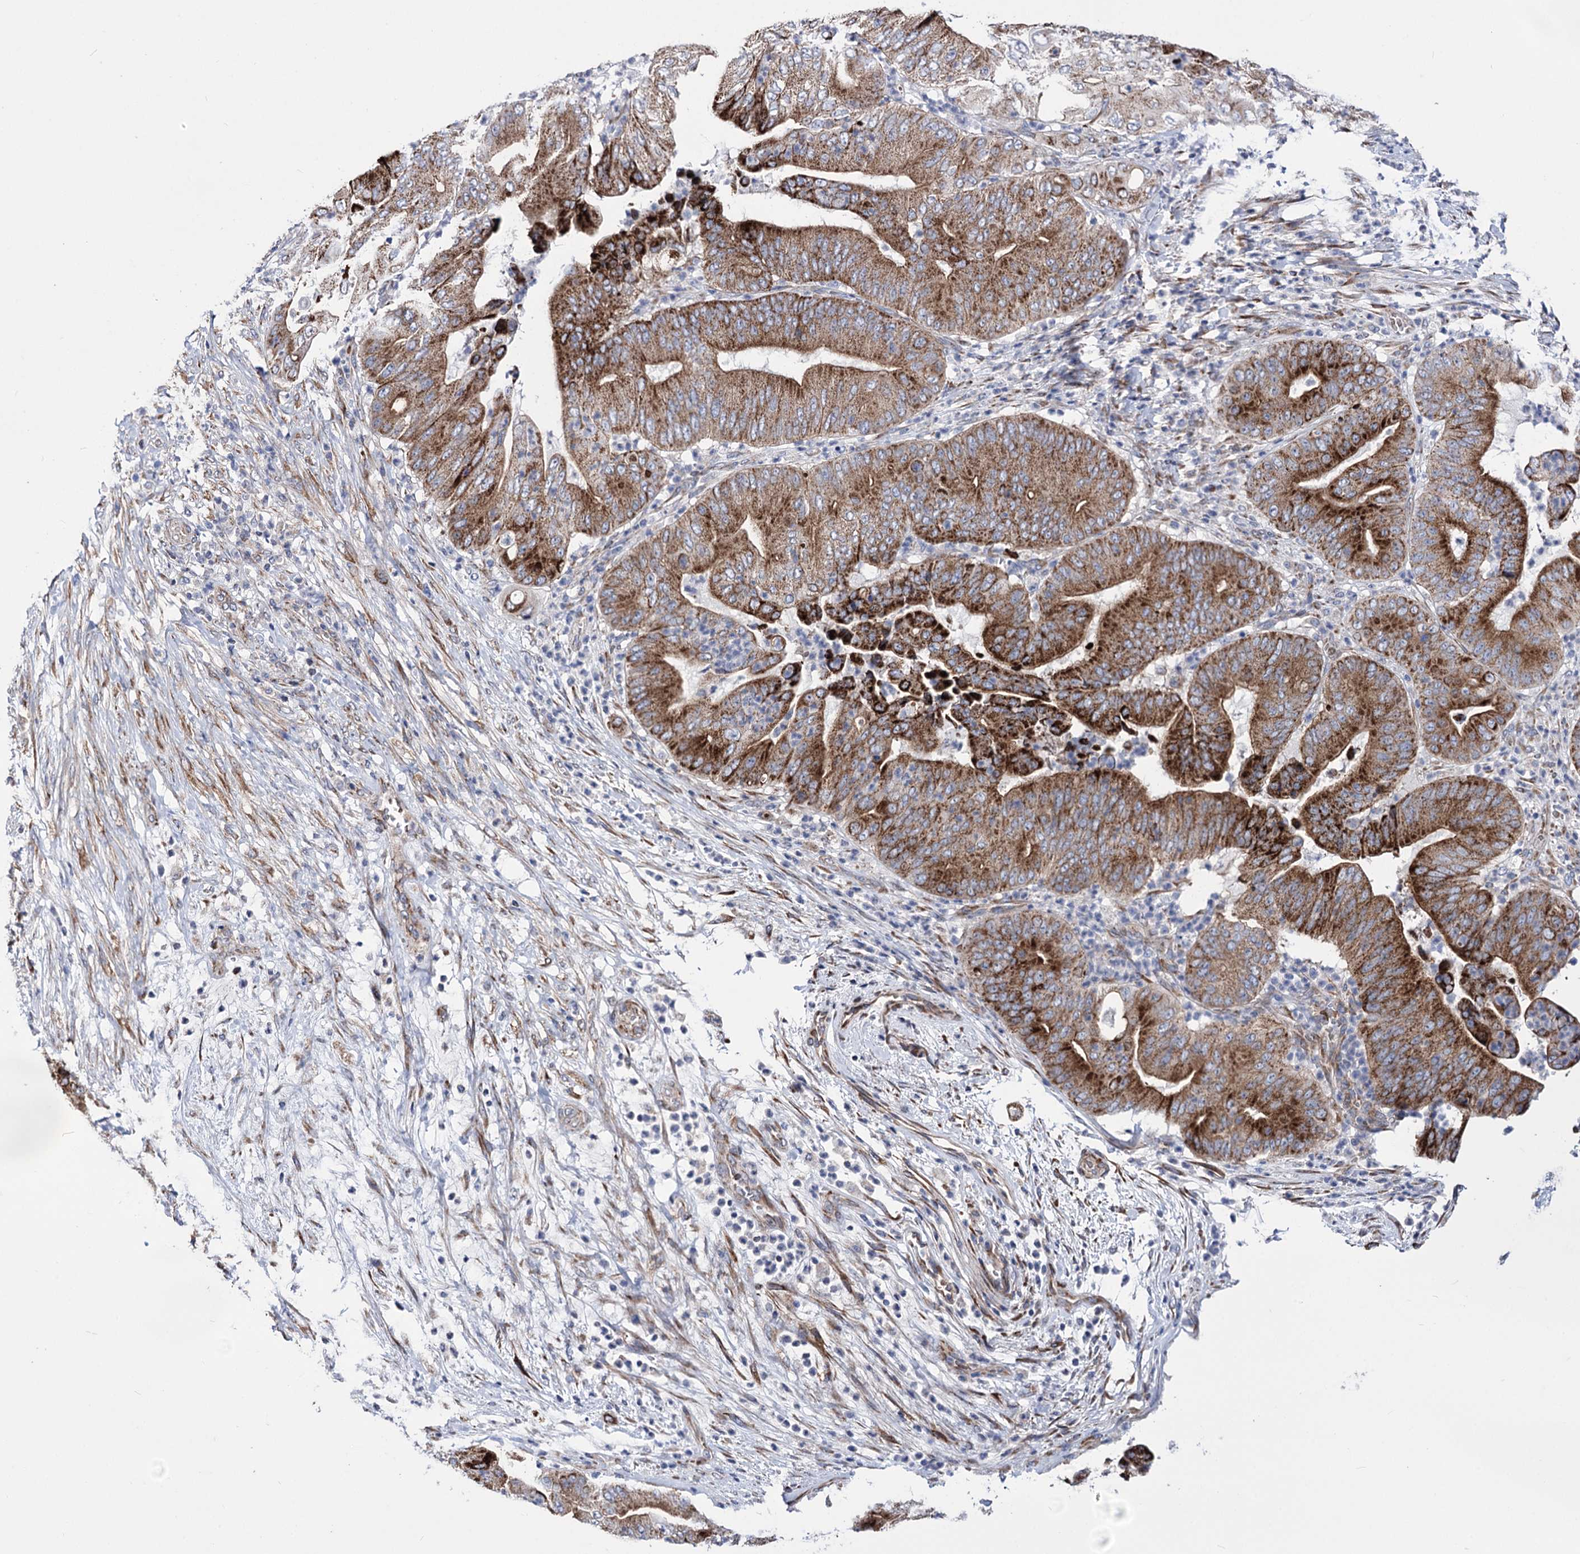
{"staining": {"intensity": "strong", "quantity": ">75%", "location": "cytoplasmic/membranous"}, "tissue": "pancreatic cancer", "cell_type": "Tumor cells", "image_type": "cancer", "snomed": [{"axis": "morphology", "description": "Adenocarcinoma, NOS"}, {"axis": "topography", "description": "Pancreas"}], "caption": "This image displays immunohistochemistry (IHC) staining of pancreatic cancer, with high strong cytoplasmic/membranous expression in approximately >75% of tumor cells.", "gene": "OSBPL5", "patient": {"sex": "female", "age": 77}}